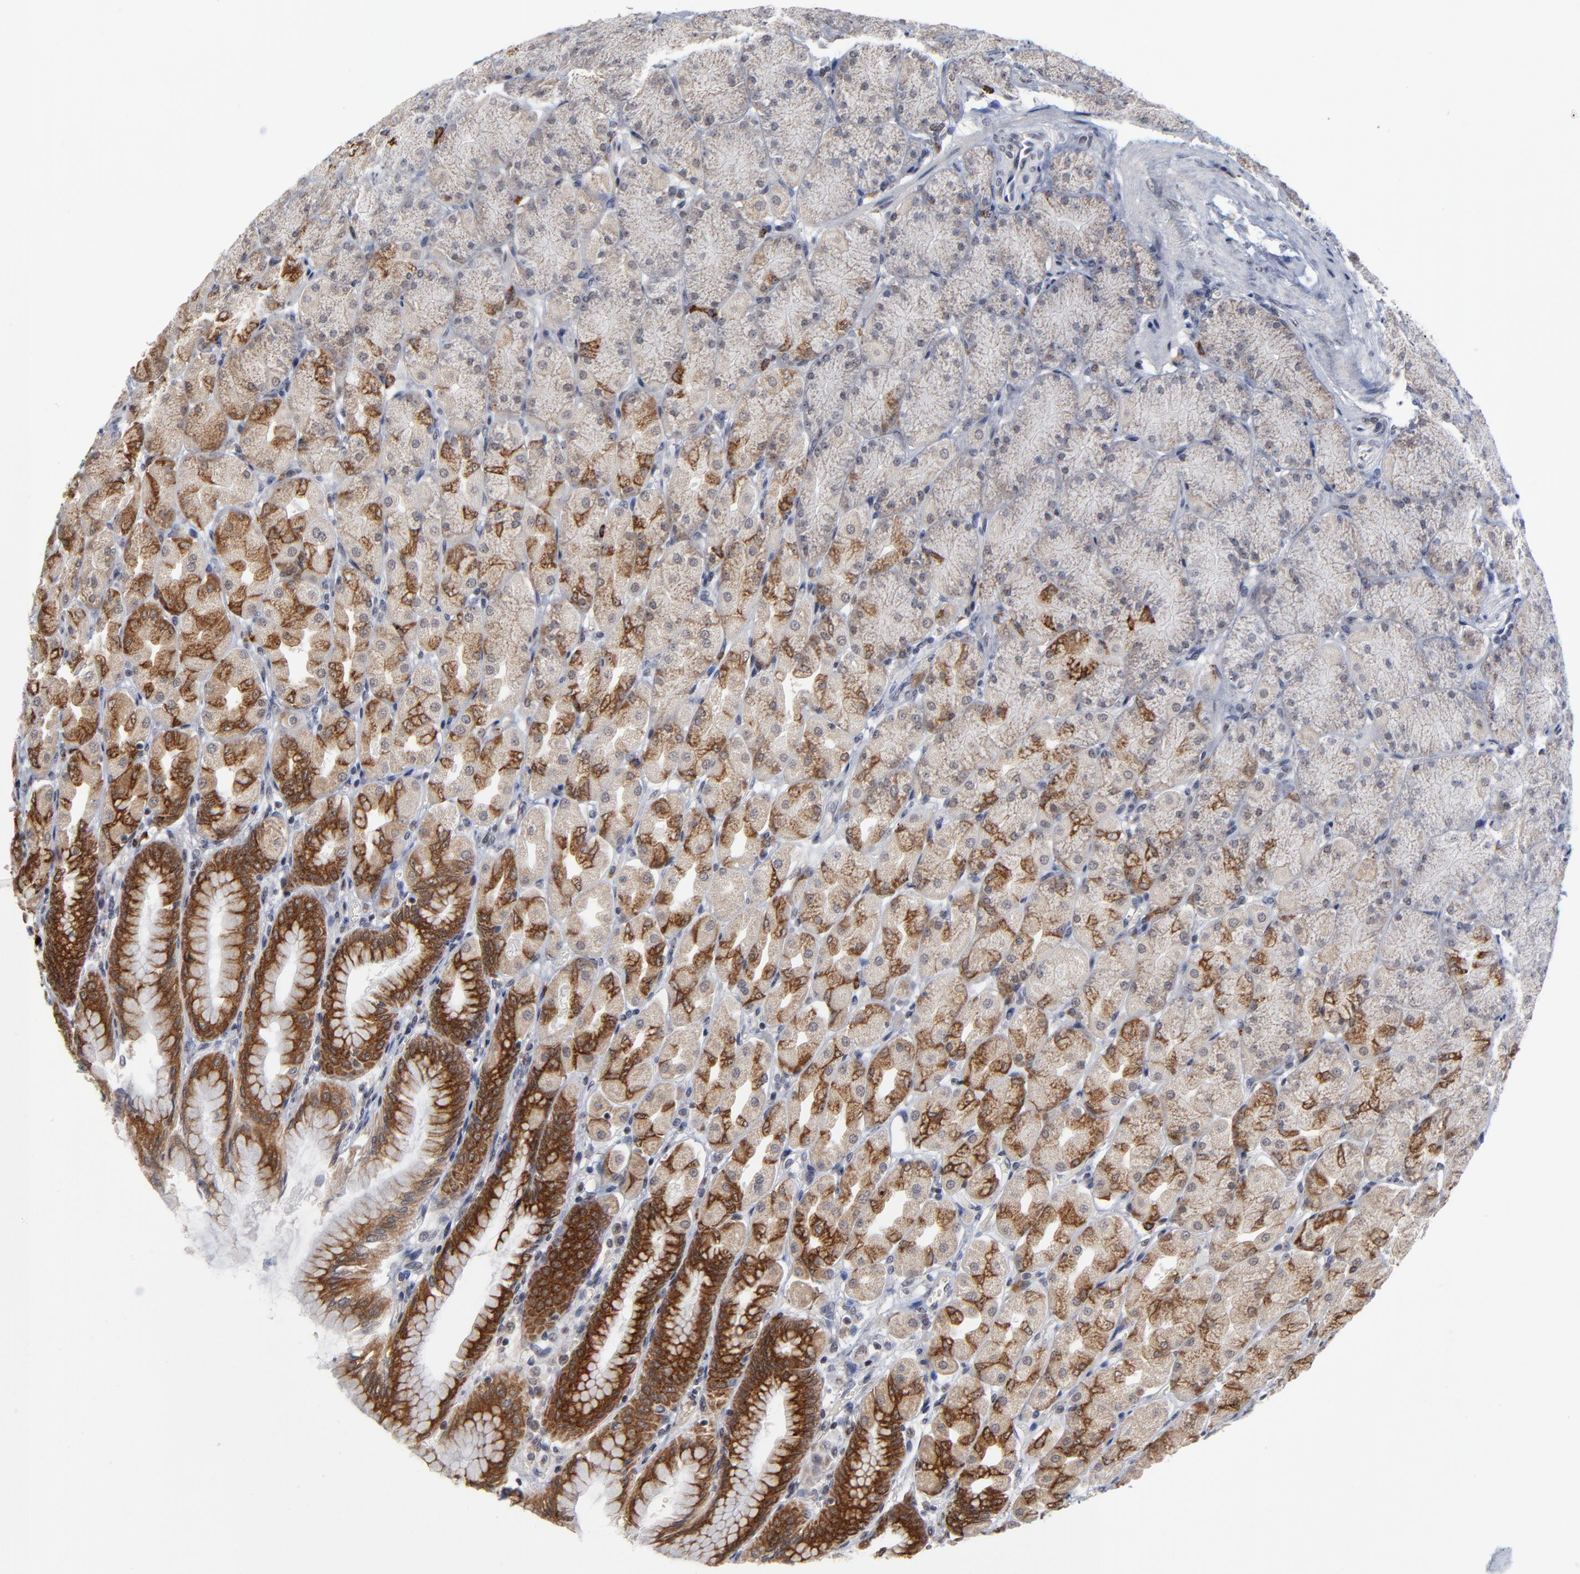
{"staining": {"intensity": "strong", "quantity": ">75%", "location": "cytoplasmic/membranous,nuclear"}, "tissue": "stomach", "cell_type": "Glandular cells", "image_type": "normal", "snomed": [{"axis": "morphology", "description": "Normal tissue, NOS"}, {"axis": "topography", "description": "Stomach, upper"}], "caption": "This is a photomicrograph of IHC staining of unremarkable stomach, which shows strong expression in the cytoplasmic/membranous,nuclear of glandular cells.", "gene": "ZNF419", "patient": {"sex": "female", "age": 56}}